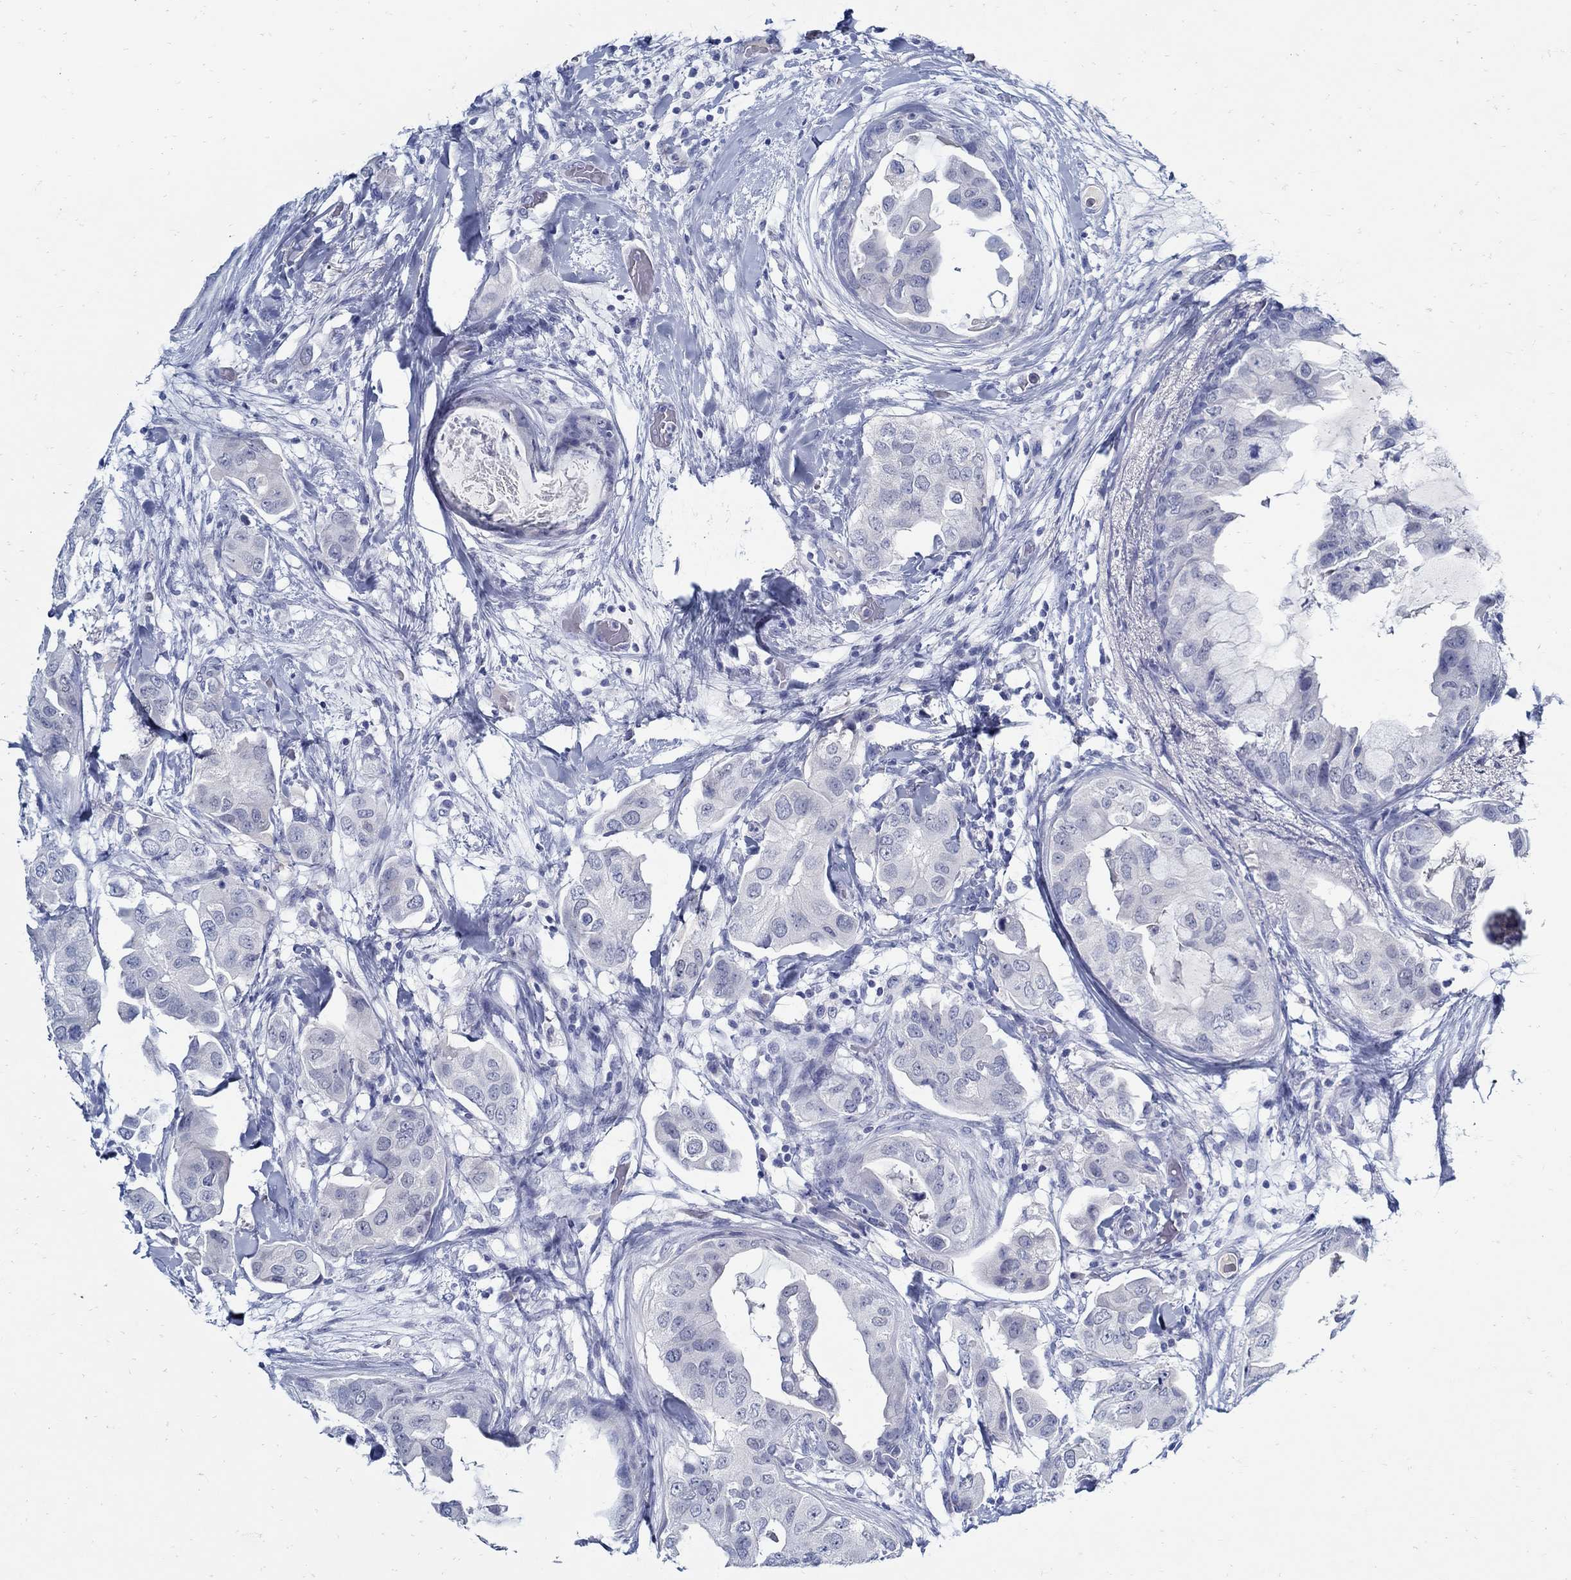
{"staining": {"intensity": "negative", "quantity": "none", "location": "none"}, "tissue": "breast cancer", "cell_type": "Tumor cells", "image_type": "cancer", "snomed": [{"axis": "morphology", "description": "Normal tissue, NOS"}, {"axis": "morphology", "description": "Duct carcinoma"}, {"axis": "topography", "description": "Breast"}], "caption": "Histopathology image shows no protein staining in tumor cells of breast cancer tissue.", "gene": "PAX9", "patient": {"sex": "female", "age": 40}}